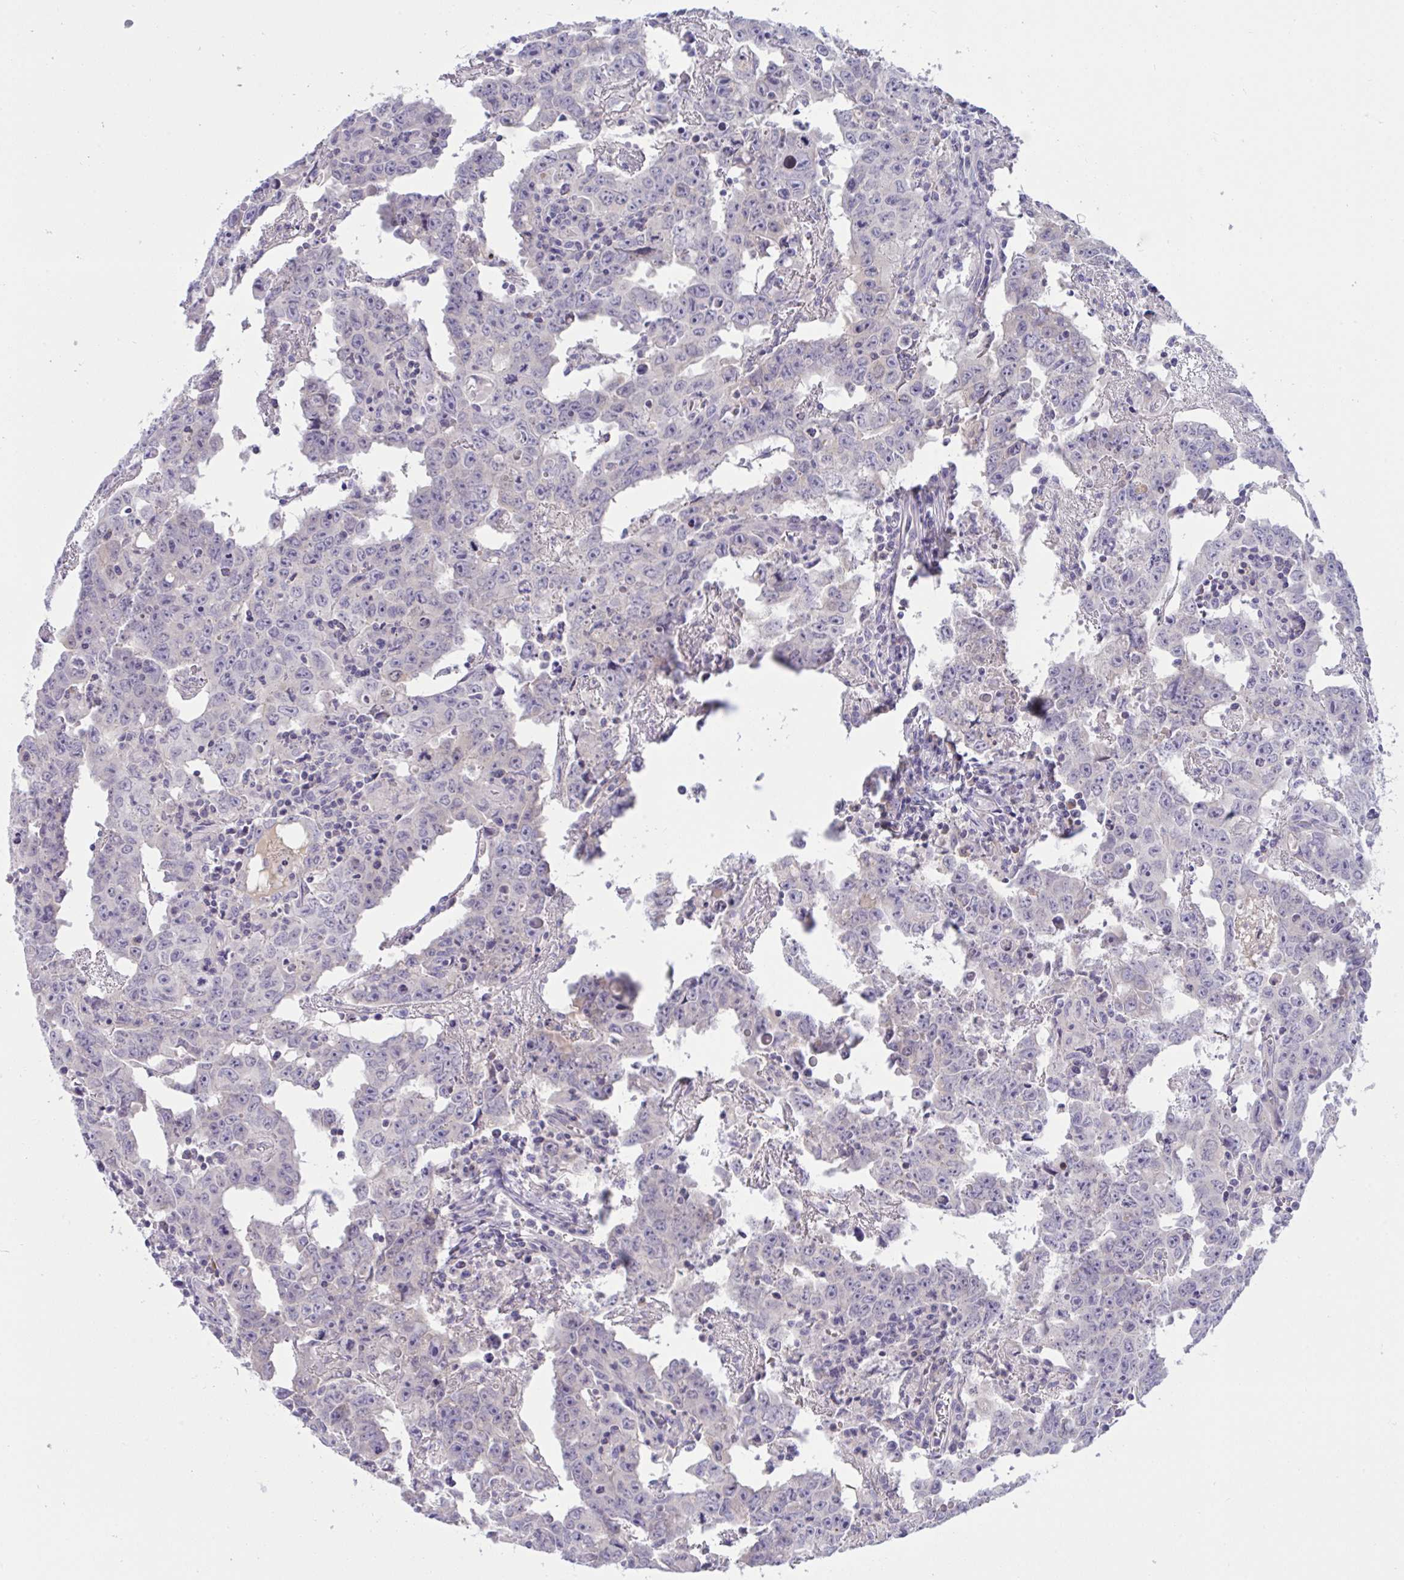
{"staining": {"intensity": "negative", "quantity": "none", "location": "none"}, "tissue": "testis cancer", "cell_type": "Tumor cells", "image_type": "cancer", "snomed": [{"axis": "morphology", "description": "Carcinoma, Embryonal, NOS"}, {"axis": "topography", "description": "Testis"}], "caption": "IHC photomicrograph of neoplastic tissue: testis embryonal carcinoma stained with DAB reveals no significant protein expression in tumor cells.", "gene": "TMEM41A", "patient": {"sex": "male", "age": 22}}